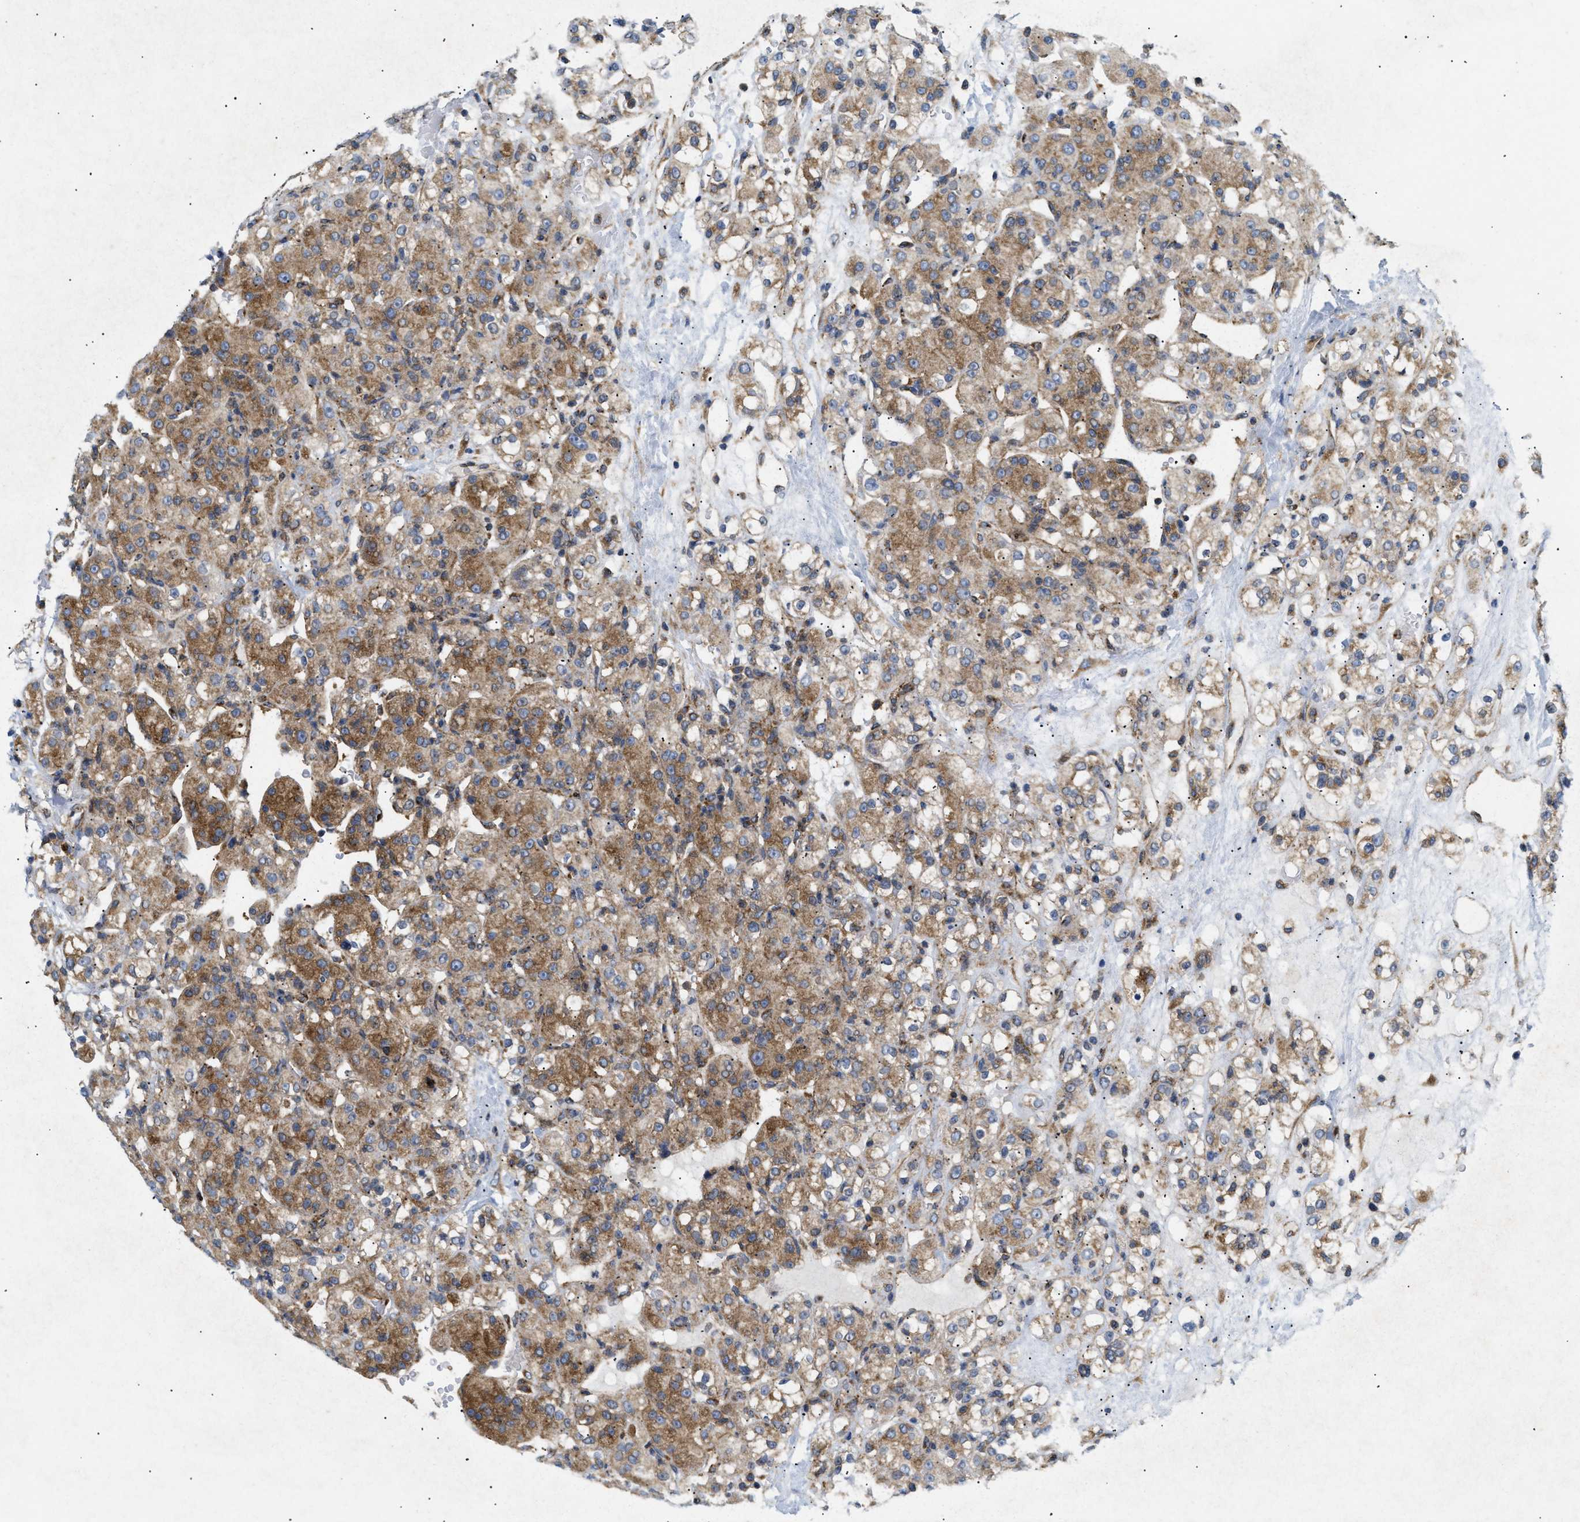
{"staining": {"intensity": "moderate", "quantity": ">75%", "location": "cytoplasmic/membranous"}, "tissue": "renal cancer", "cell_type": "Tumor cells", "image_type": "cancer", "snomed": [{"axis": "morphology", "description": "Normal tissue, NOS"}, {"axis": "morphology", "description": "Adenocarcinoma, NOS"}, {"axis": "topography", "description": "Kidney"}], "caption": "IHC (DAB) staining of human adenocarcinoma (renal) exhibits moderate cytoplasmic/membranous protein staining in about >75% of tumor cells.", "gene": "DCTN4", "patient": {"sex": "male", "age": 61}}